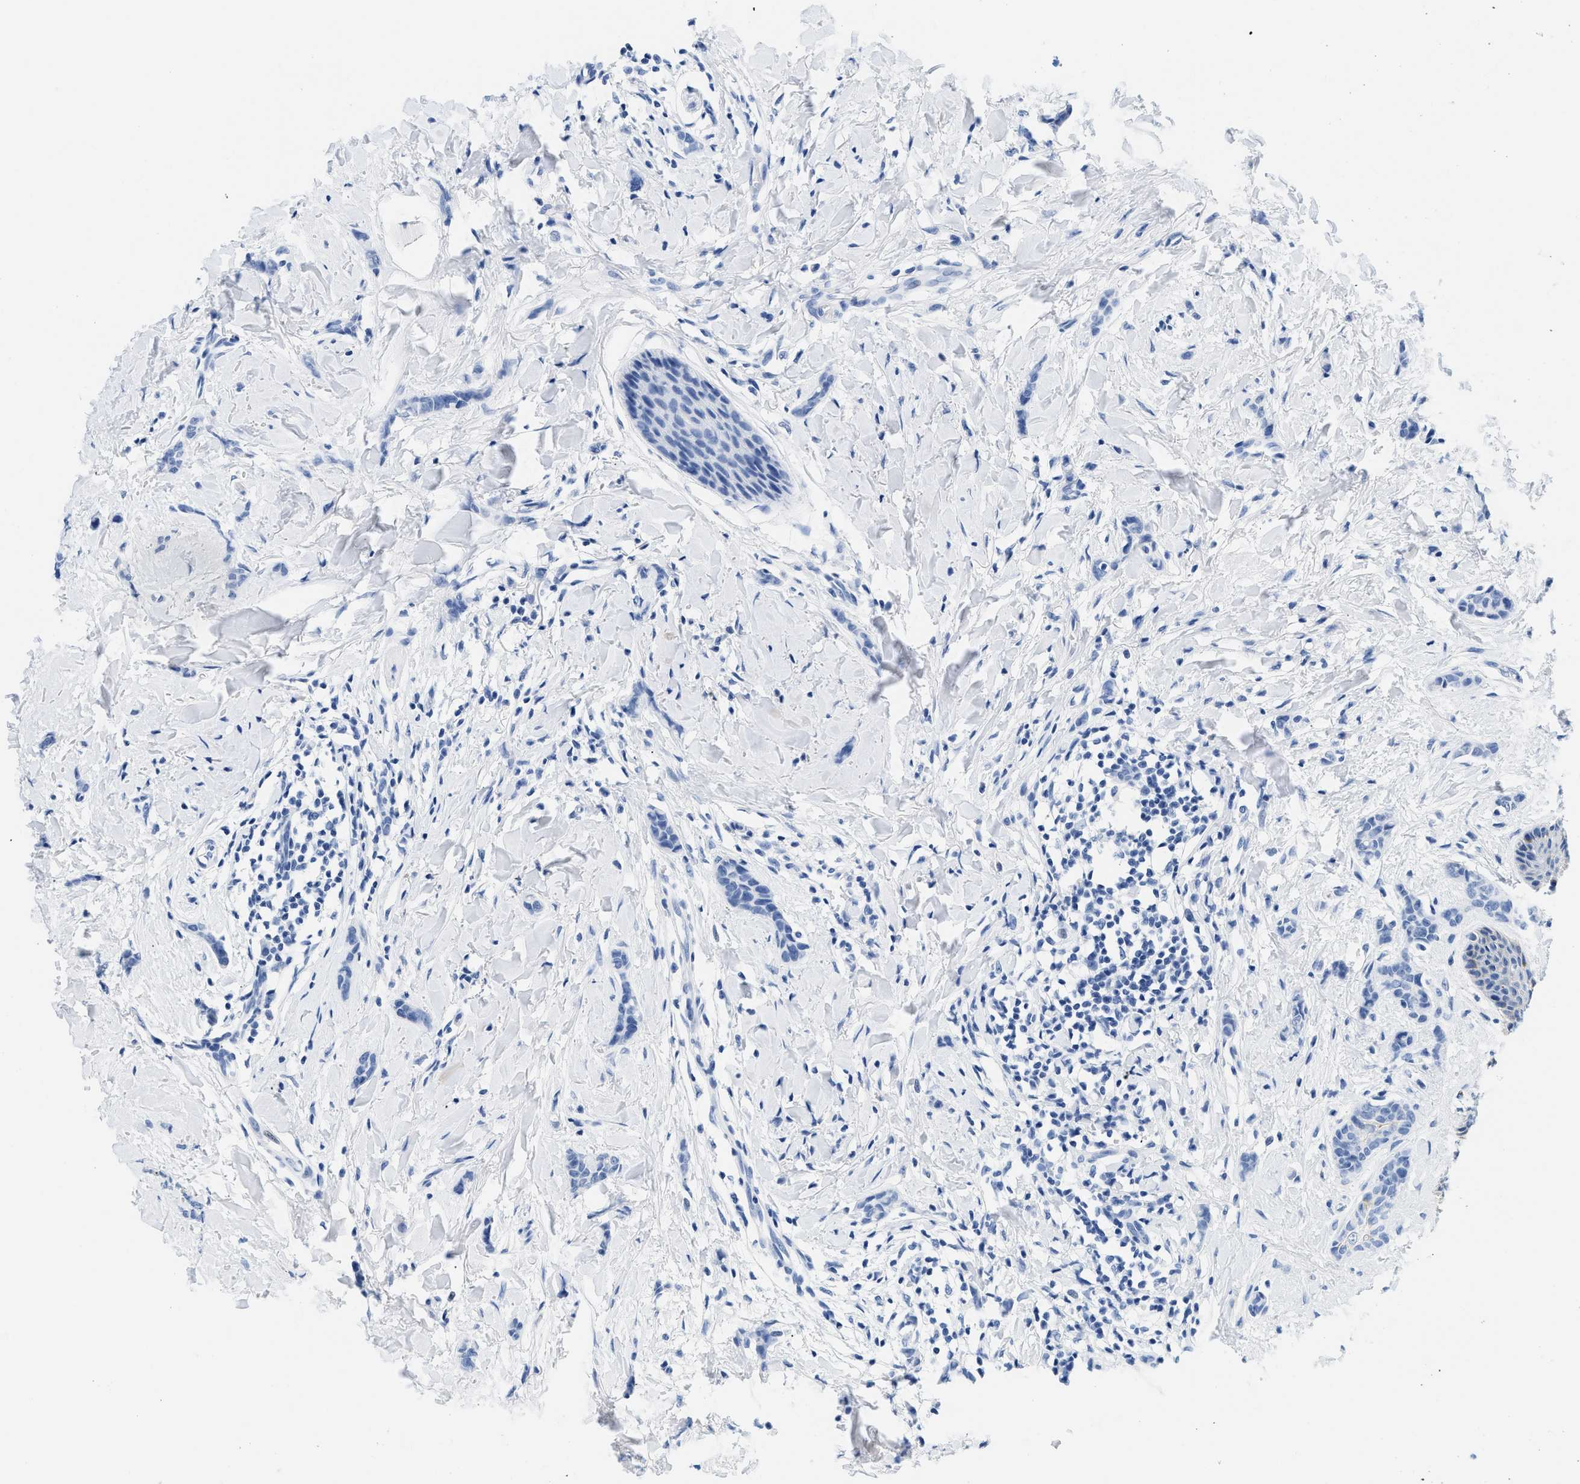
{"staining": {"intensity": "negative", "quantity": "none", "location": "none"}, "tissue": "breast cancer", "cell_type": "Tumor cells", "image_type": "cancer", "snomed": [{"axis": "morphology", "description": "Lobular carcinoma"}, {"axis": "topography", "description": "Skin"}, {"axis": "topography", "description": "Breast"}], "caption": "Immunohistochemical staining of human lobular carcinoma (breast) exhibits no significant positivity in tumor cells. (Stains: DAB immunohistochemistry (IHC) with hematoxylin counter stain, Microscopy: brightfield microscopy at high magnification).", "gene": "GSN", "patient": {"sex": "female", "age": 46}}